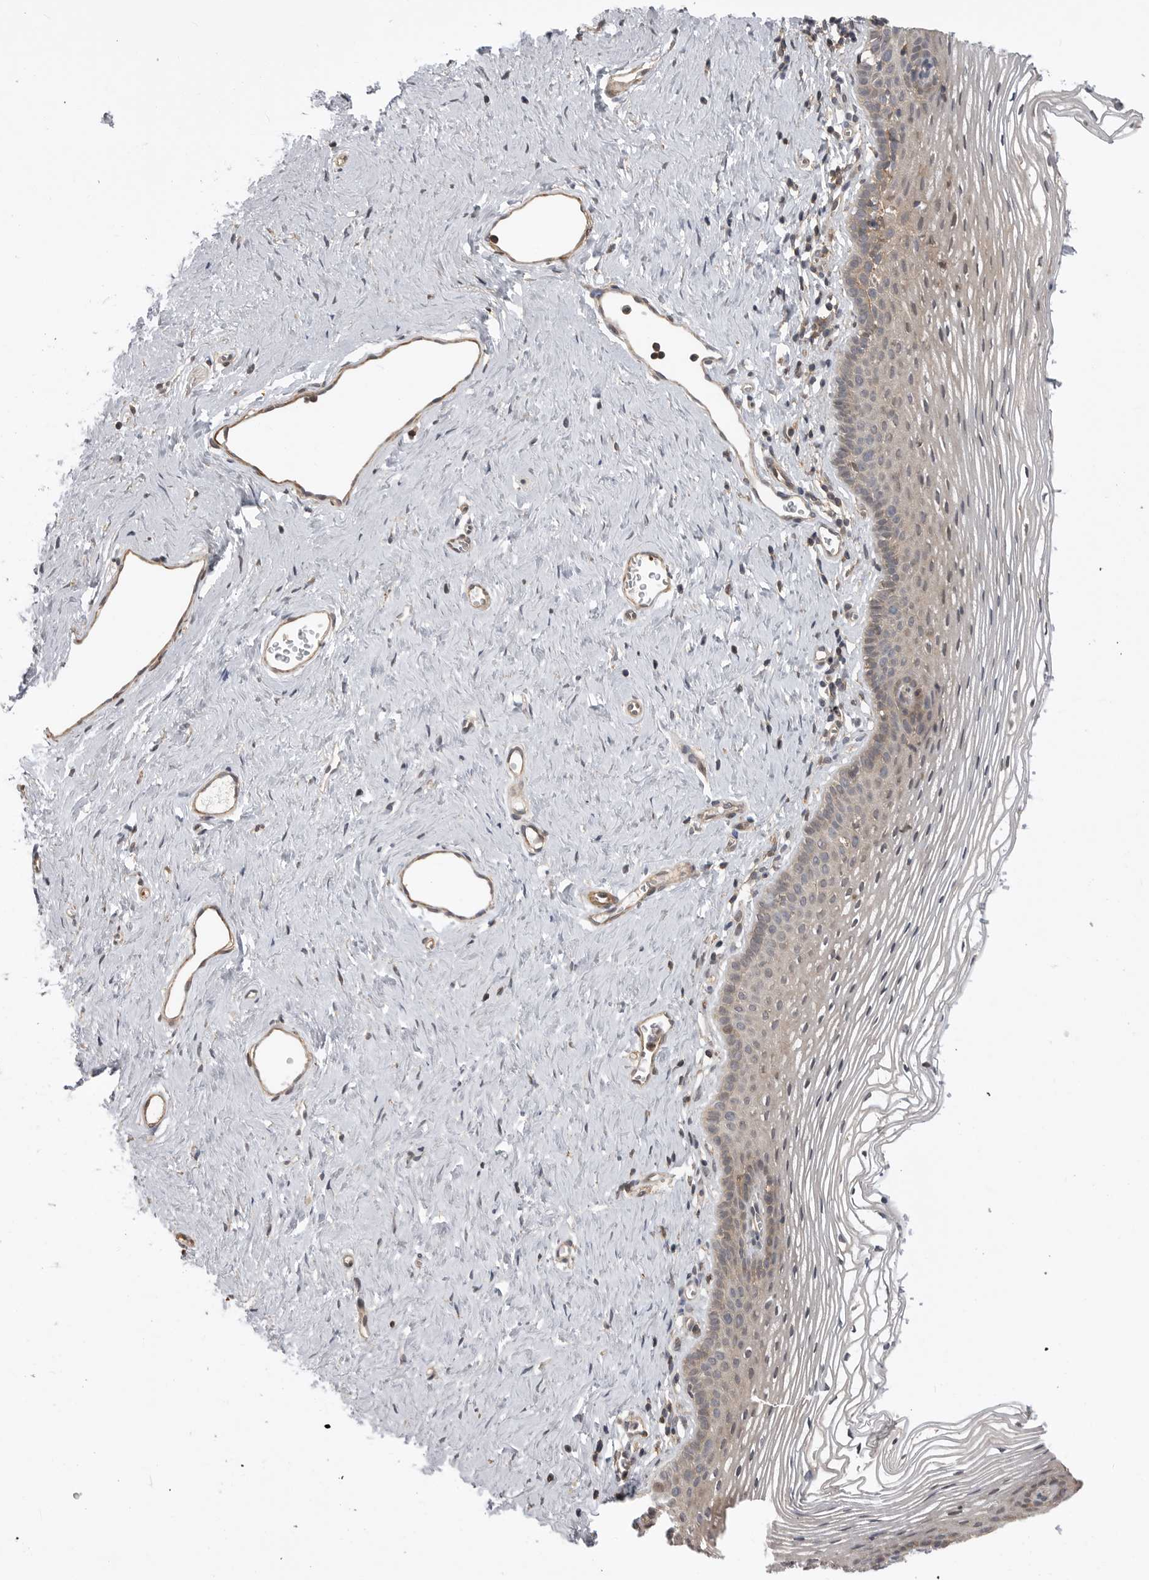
{"staining": {"intensity": "weak", "quantity": "<25%", "location": "cytoplasmic/membranous,nuclear"}, "tissue": "vagina", "cell_type": "Squamous epithelial cells", "image_type": "normal", "snomed": [{"axis": "morphology", "description": "Normal tissue, NOS"}, {"axis": "topography", "description": "Vagina"}], "caption": "DAB (3,3'-diaminobenzidine) immunohistochemical staining of normal human vagina reveals no significant staining in squamous epithelial cells. (DAB immunohistochemistry (IHC), high magnification).", "gene": "TRIM56", "patient": {"sex": "female", "age": 32}}